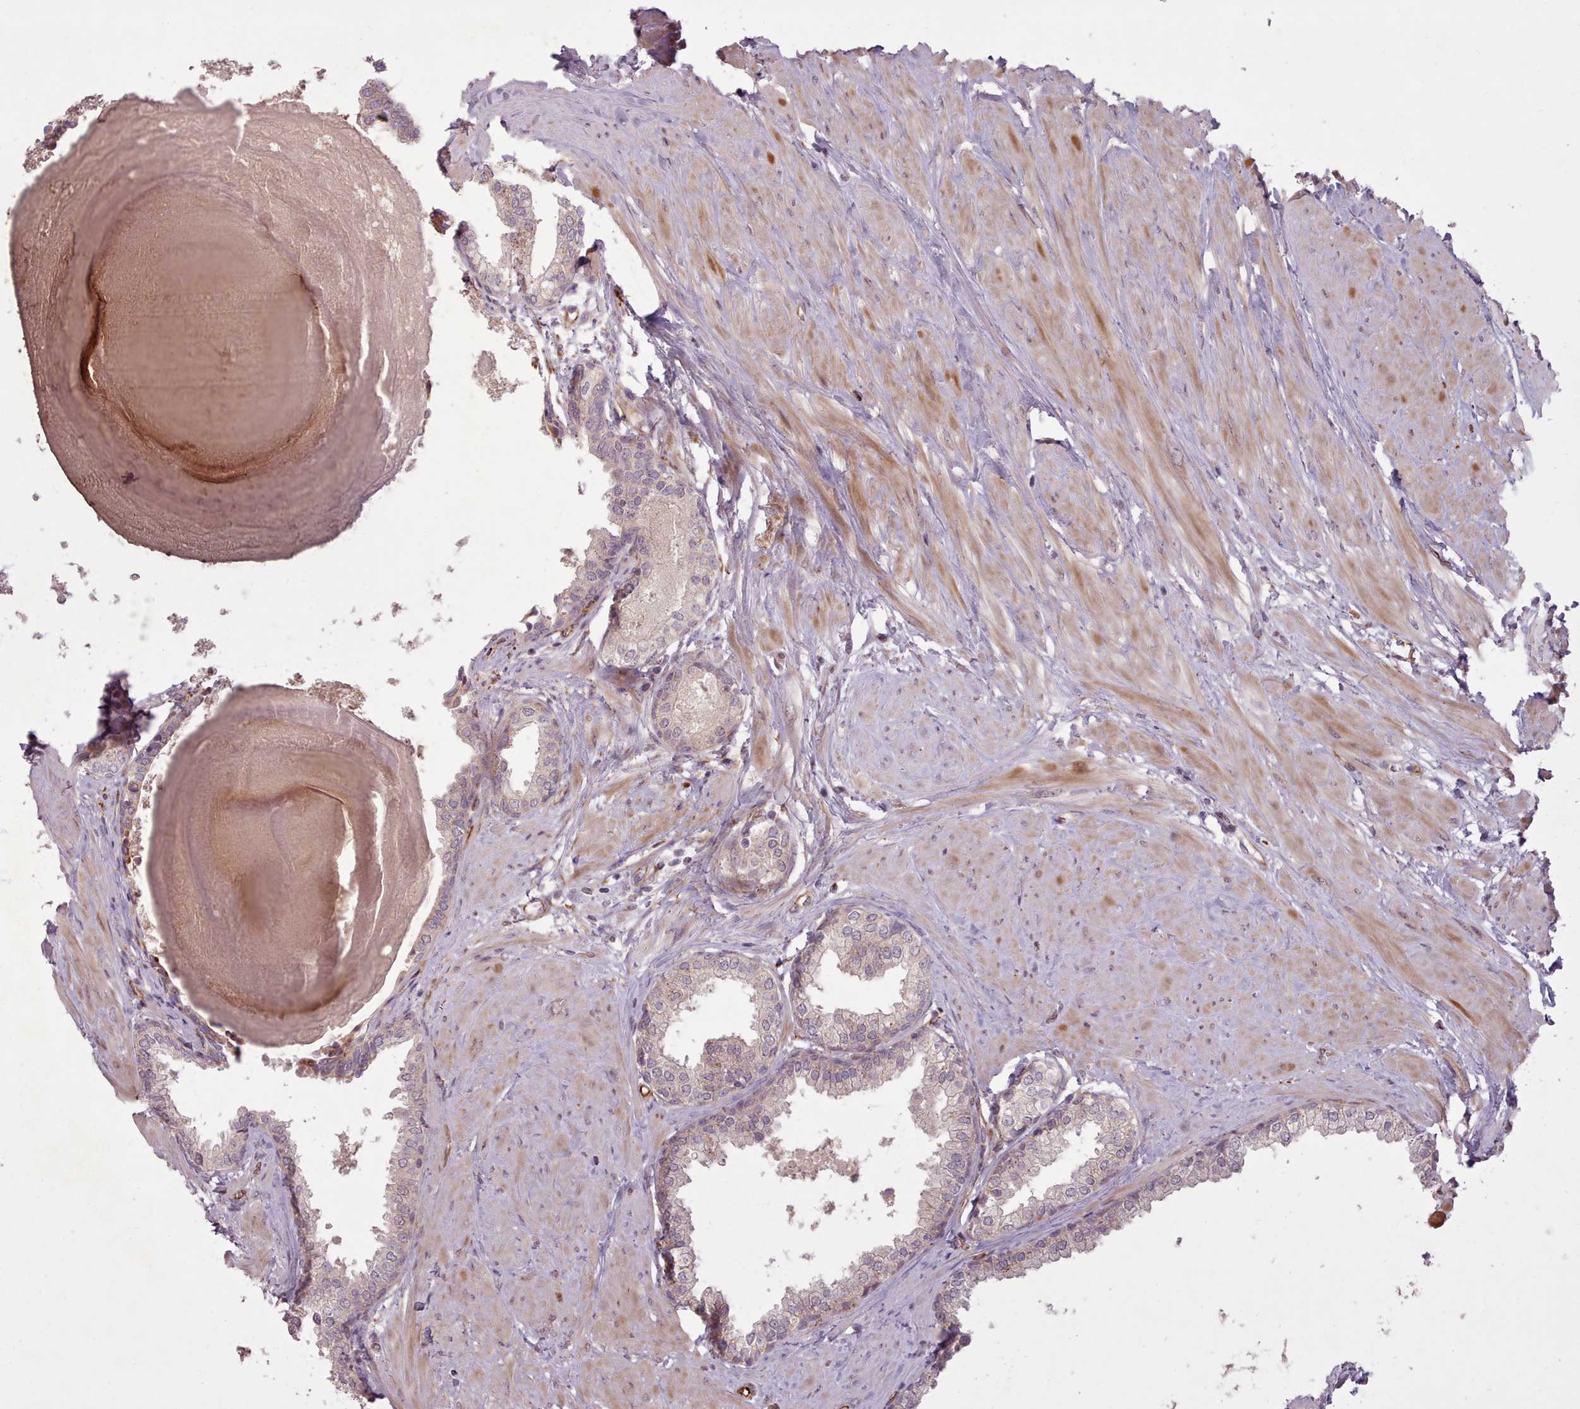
{"staining": {"intensity": "weak", "quantity": "<25%", "location": "cytoplasmic/membranous"}, "tissue": "prostate", "cell_type": "Glandular cells", "image_type": "normal", "snomed": [{"axis": "morphology", "description": "Normal tissue, NOS"}, {"axis": "topography", "description": "Prostate"}], "caption": "High power microscopy histopathology image of an IHC micrograph of normal prostate, revealing no significant staining in glandular cells.", "gene": "GBGT1", "patient": {"sex": "male", "age": 48}}